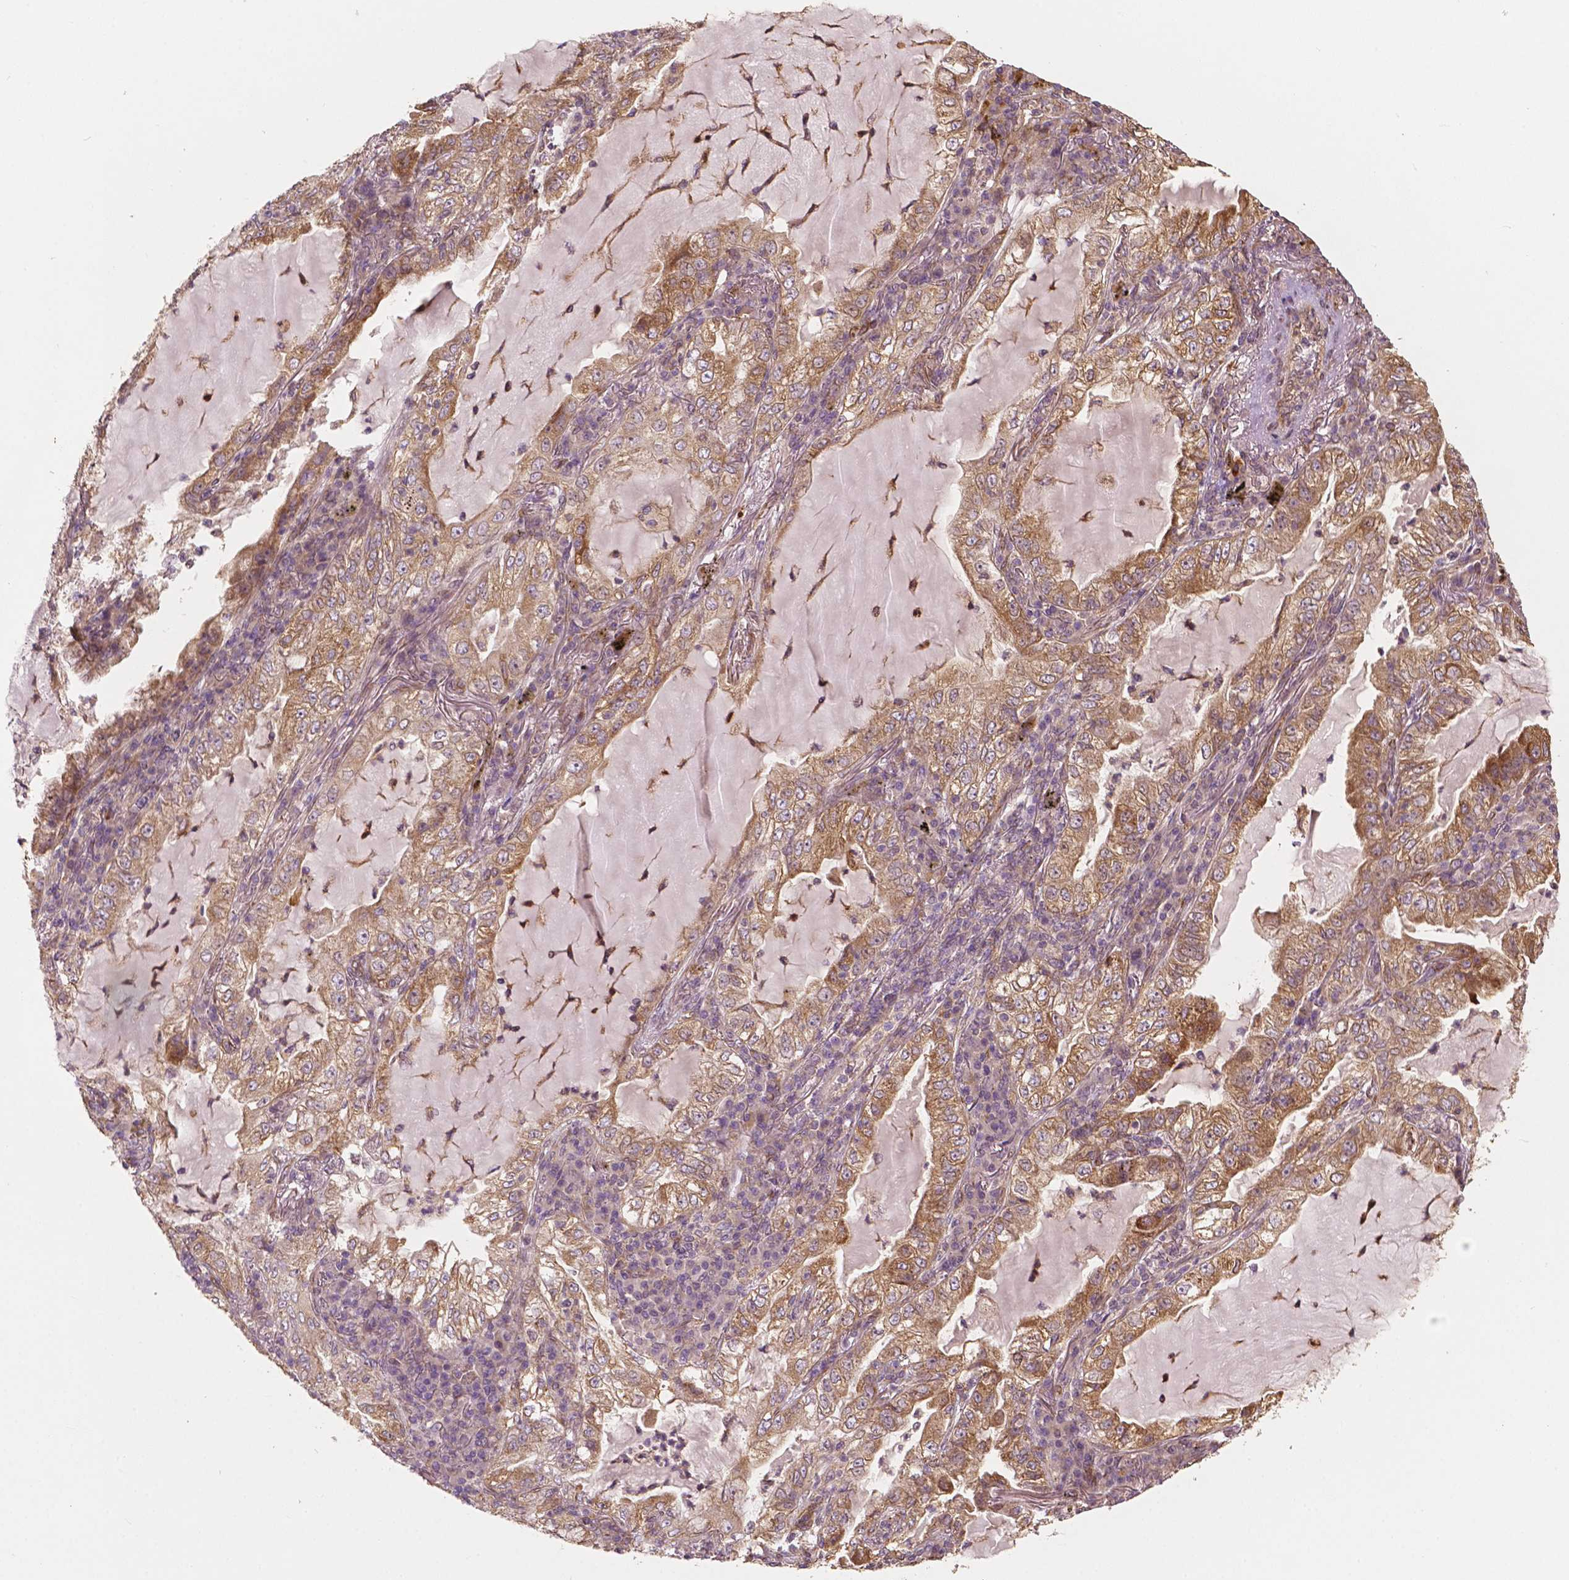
{"staining": {"intensity": "moderate", "quantity": ">75%", "location": "cytoplasmic/membranous"}, "tissue": "lung cancer", "cell_type": "Tumor cells", "image_type": "cancer", "snomed": [{"axis": "morphology", "description": "Adenocarcinoma, NOS"}, {"axis": "topography", "description": "Lung"}], "caption": "Tumor cells show moderate cytoplasmic/membranous staining in approximately >75% of cells in adenocarcinoma (lung). (Stains: DAB in brown, nuclei in blue, Microscopy: brightfield microscopy at high magnification).", "gene": "G3BP1", "patient": {"sex": "female", "age": 73}}